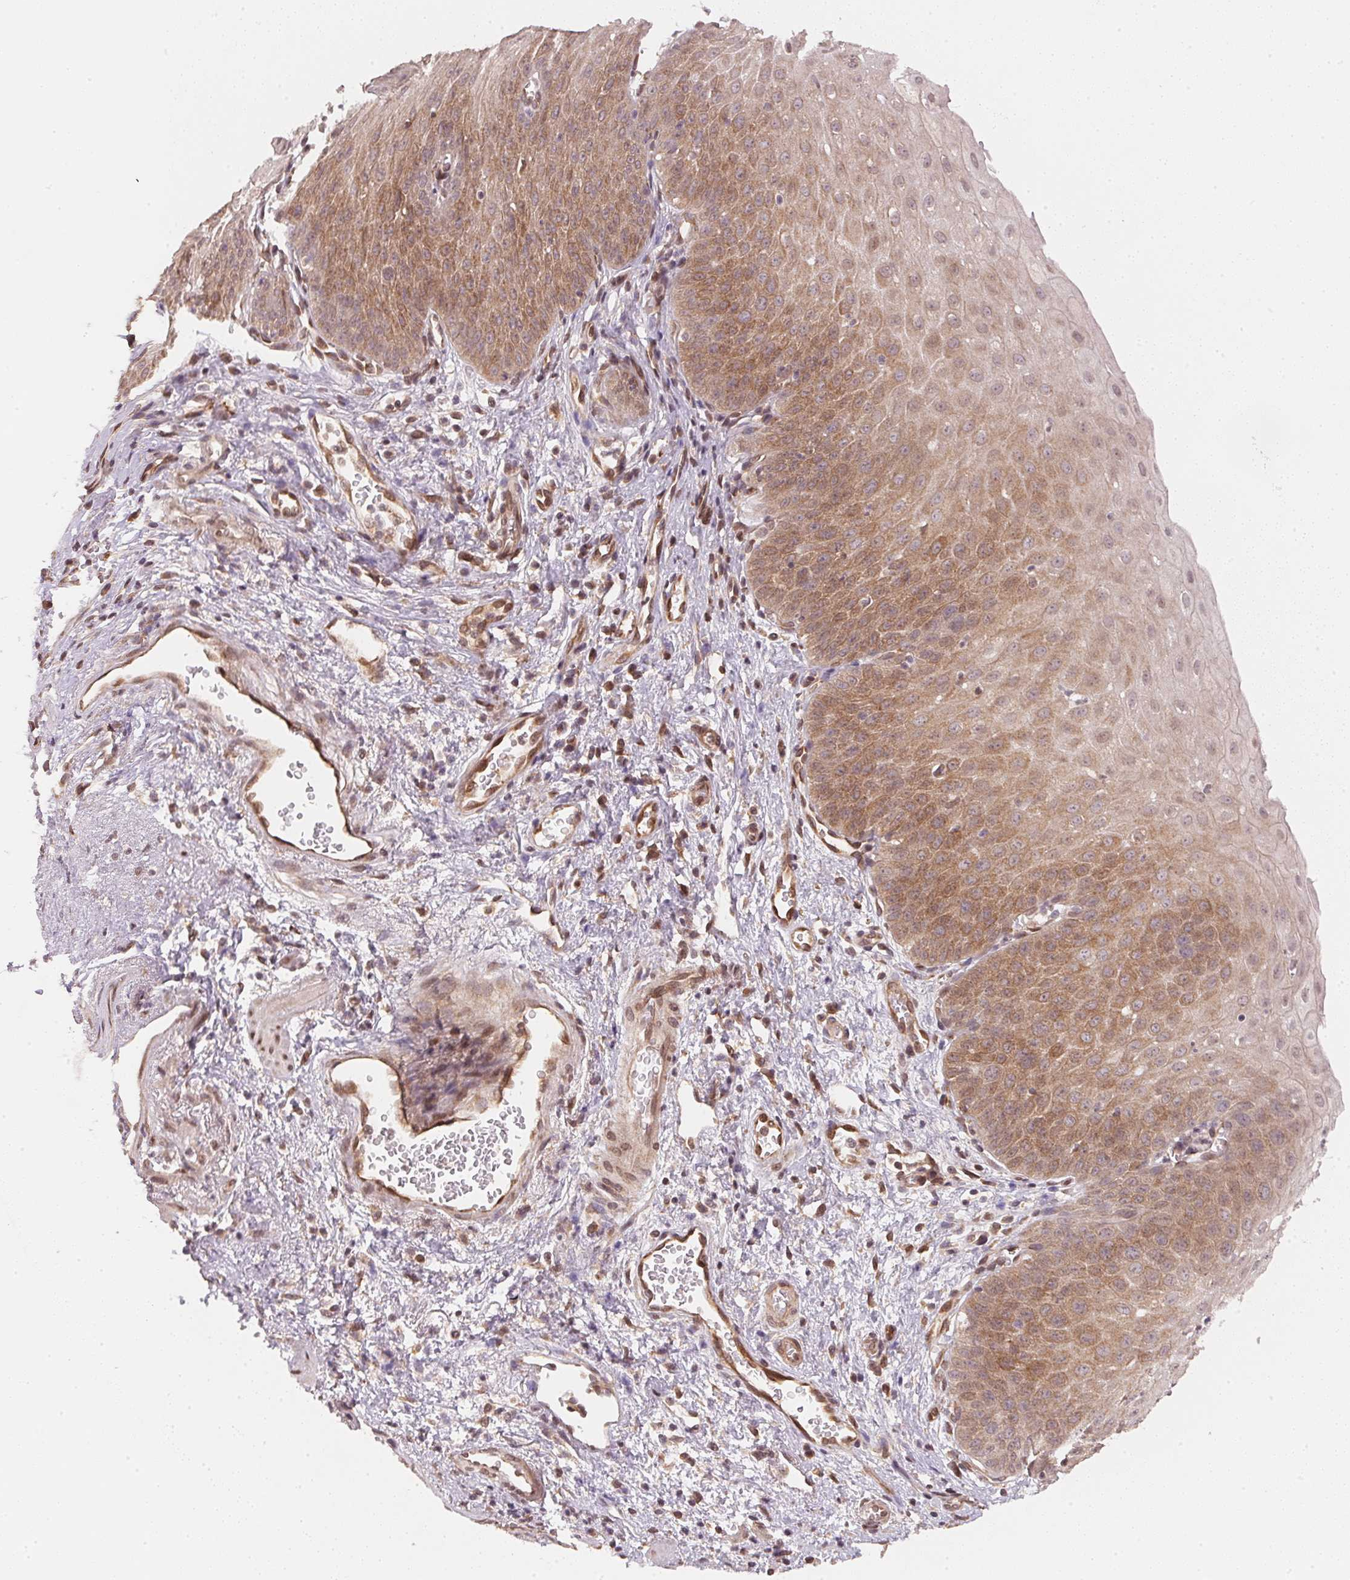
{"staining": {"intensity": "moderate", "quantity": ">75%", "location": "cytoplasmic/membranous"}, "tissue": "esophagus", "cell_type": "Squamous epithelial cells", "image_type": "normal", "snomed": [{"axis": "morphology", "description": "Normal tissue, NOS"}, {"axis": "topography", "description": "Esophagus"}], "caption": "This is an image of IHC staining of benign esophagus, which shows moderate staining in the cytoplasmic/membranous of squamous epithelial cells.", "gene": "EI24", "patient": {"sex": "male", "age": 71}}